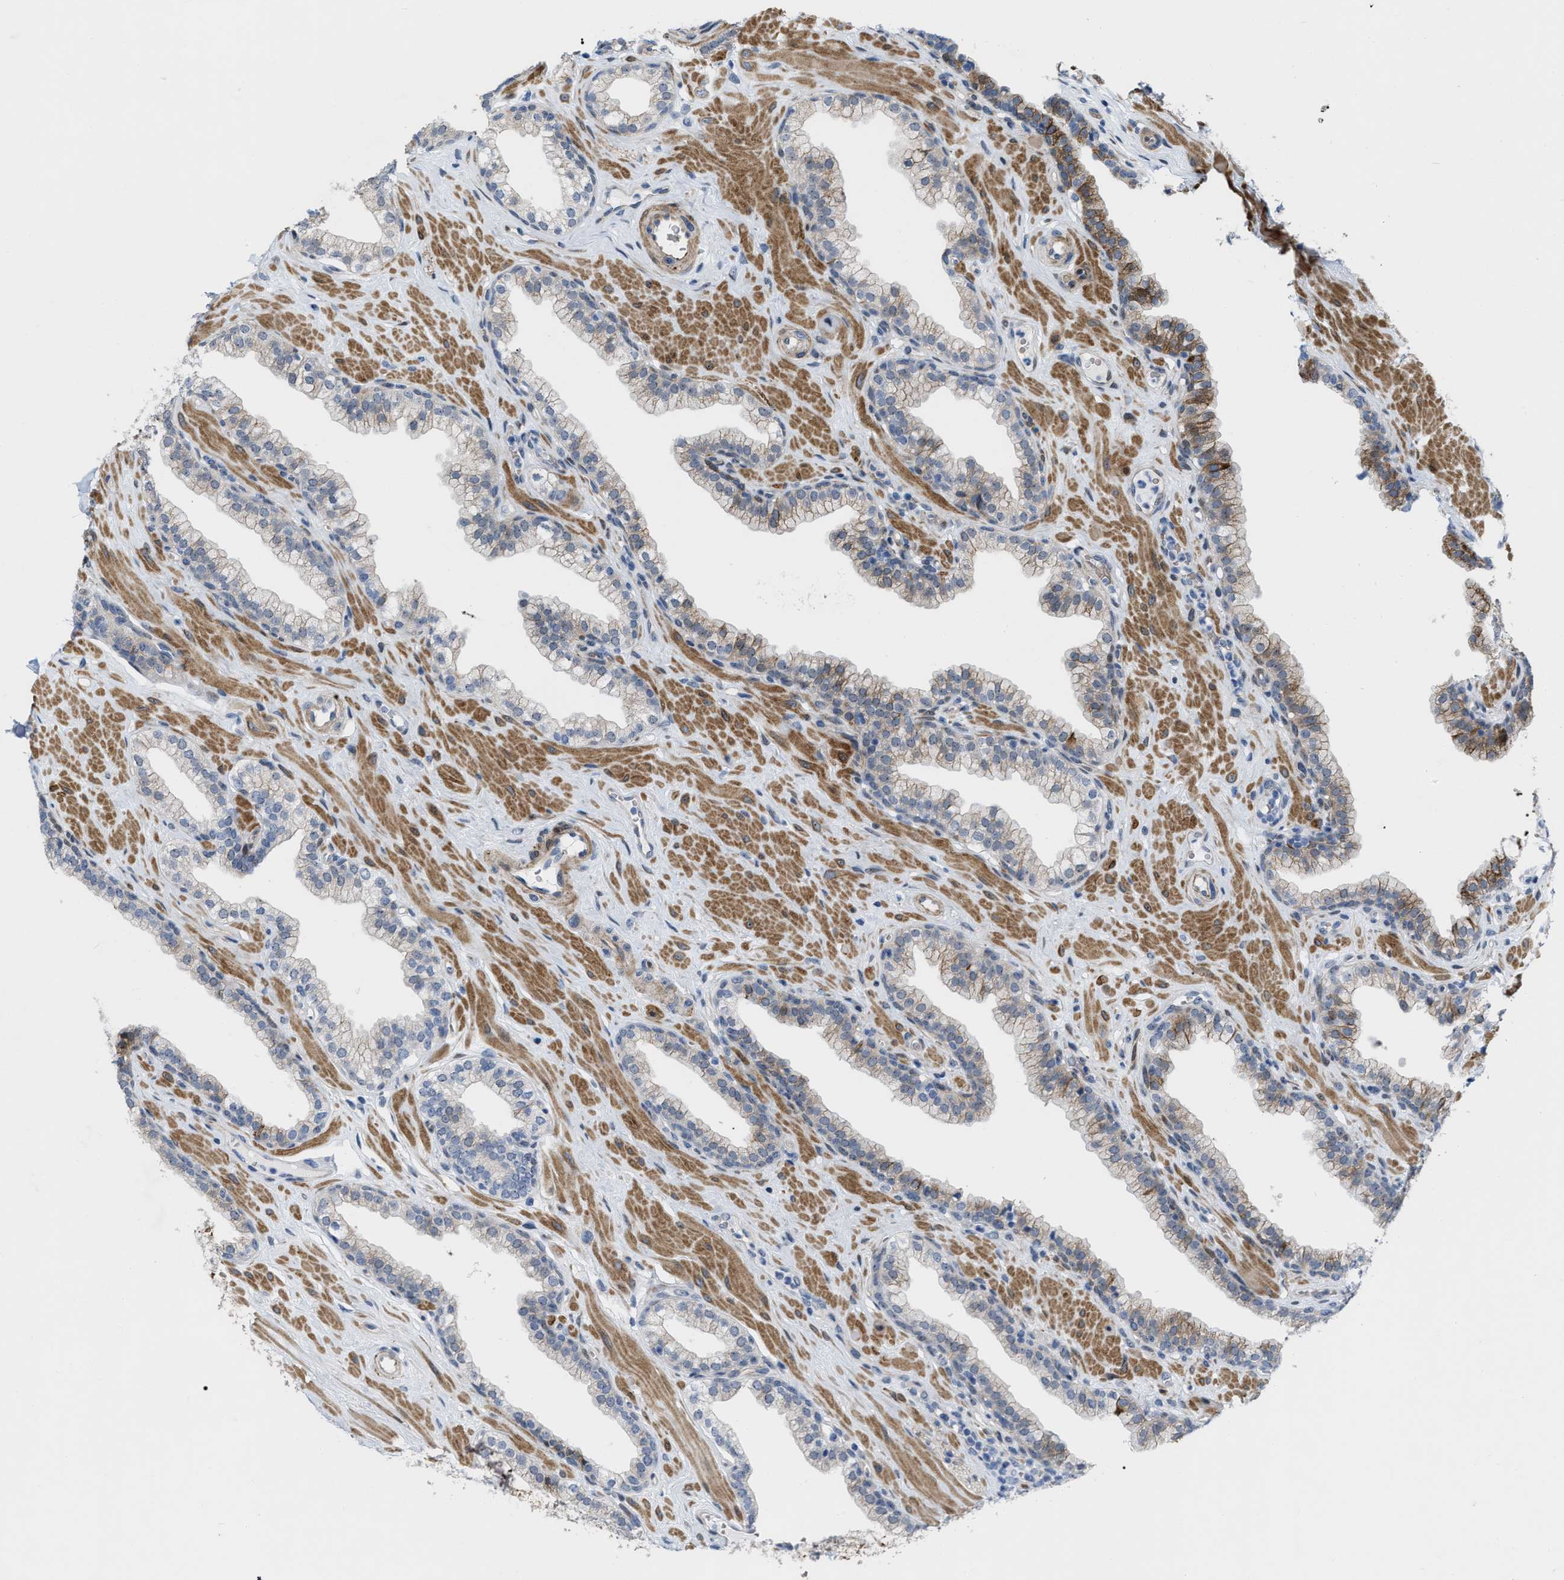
{"staining": {"intensity": "moderate", "quantity": "<25%", "location": "cytoplasmic/membranous"}, "tissue": "prostate", "cell_type": "Glandular cells", "image_type": "normal", "snomed": [{"axis": "morphology", "description": "Normal tissue, NOS"}, {"axis": "morphology", "description": "Urothelial carcinoma, Low grade"}, {"axis": "topography", "description": "Urinary bladder"}, {"axis": "topography", "description": "Prostate"}], "caption": "An IHC photomicrograph of normal tissue is shown. Protein staining in brown highlights moderate cytoplasmic/membranous positivity in prostate within glandular cells. (DAB IHC, brown staining for protein, blue staining for nuclei).", "gene": "POLR1F", "patient": {"sex": "male", "age": 60}}